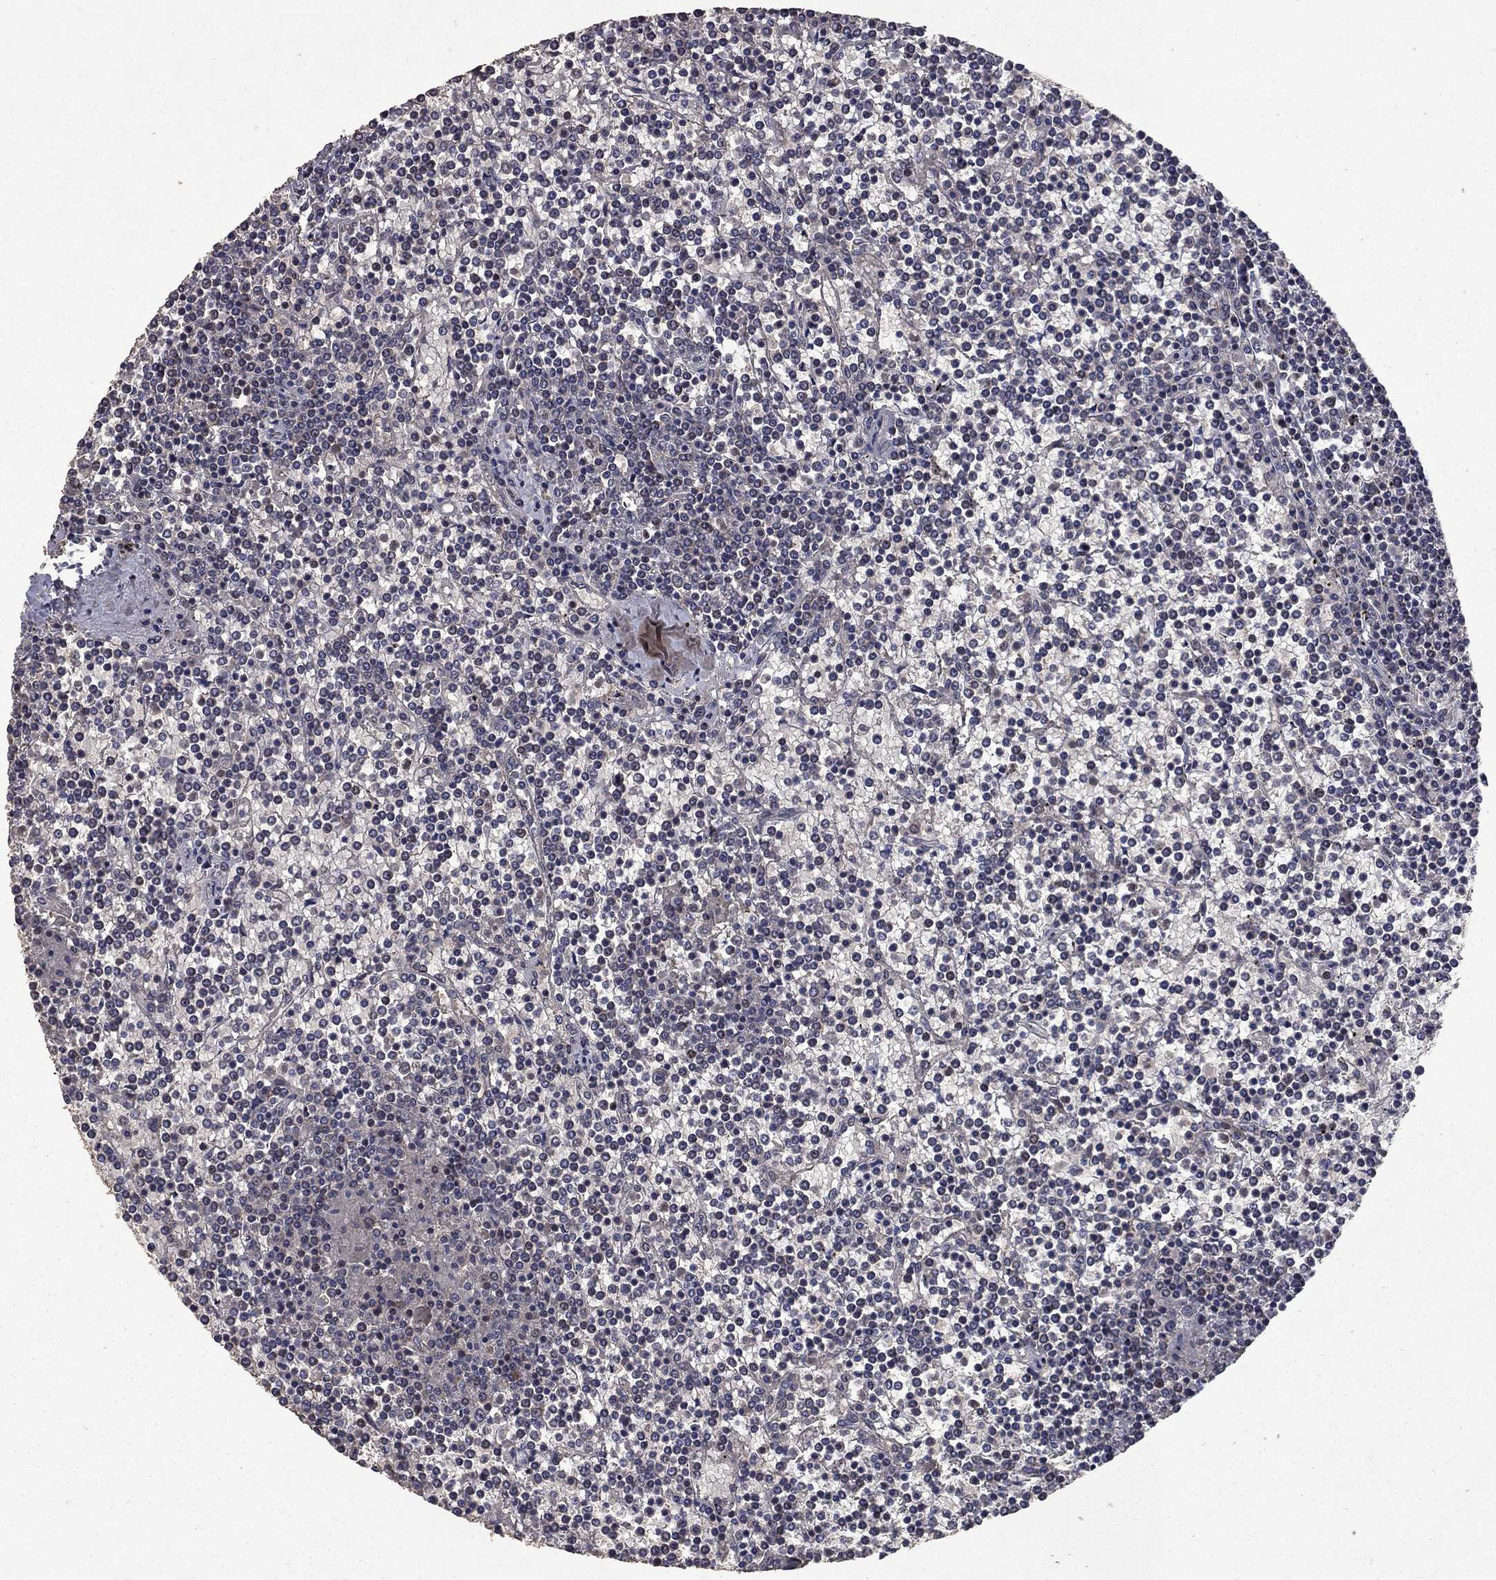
{"staining": {"intensity": "negative", "quantity": "none", "location": "none"}, "tissue": "lymphoma", "cell_type": "Tumor cells", "image_type": "cancer", "snomed": [{"axis": "morphology", "description": "Malignant lymphoma, non-Hodgkin's type, Low grade"}, {"axis": "topography", "description": "Spleen"}], "caption": "Immunohistochemistry image of human low-grade malignant lymphoma, non-Hodgkin's type stained for a protein (brown), which demonstrates no staining in tumor cells. Nuclei are stained in blue.", "gene": "DHRS1", "patient": {"sex": "female", "age": 19}}